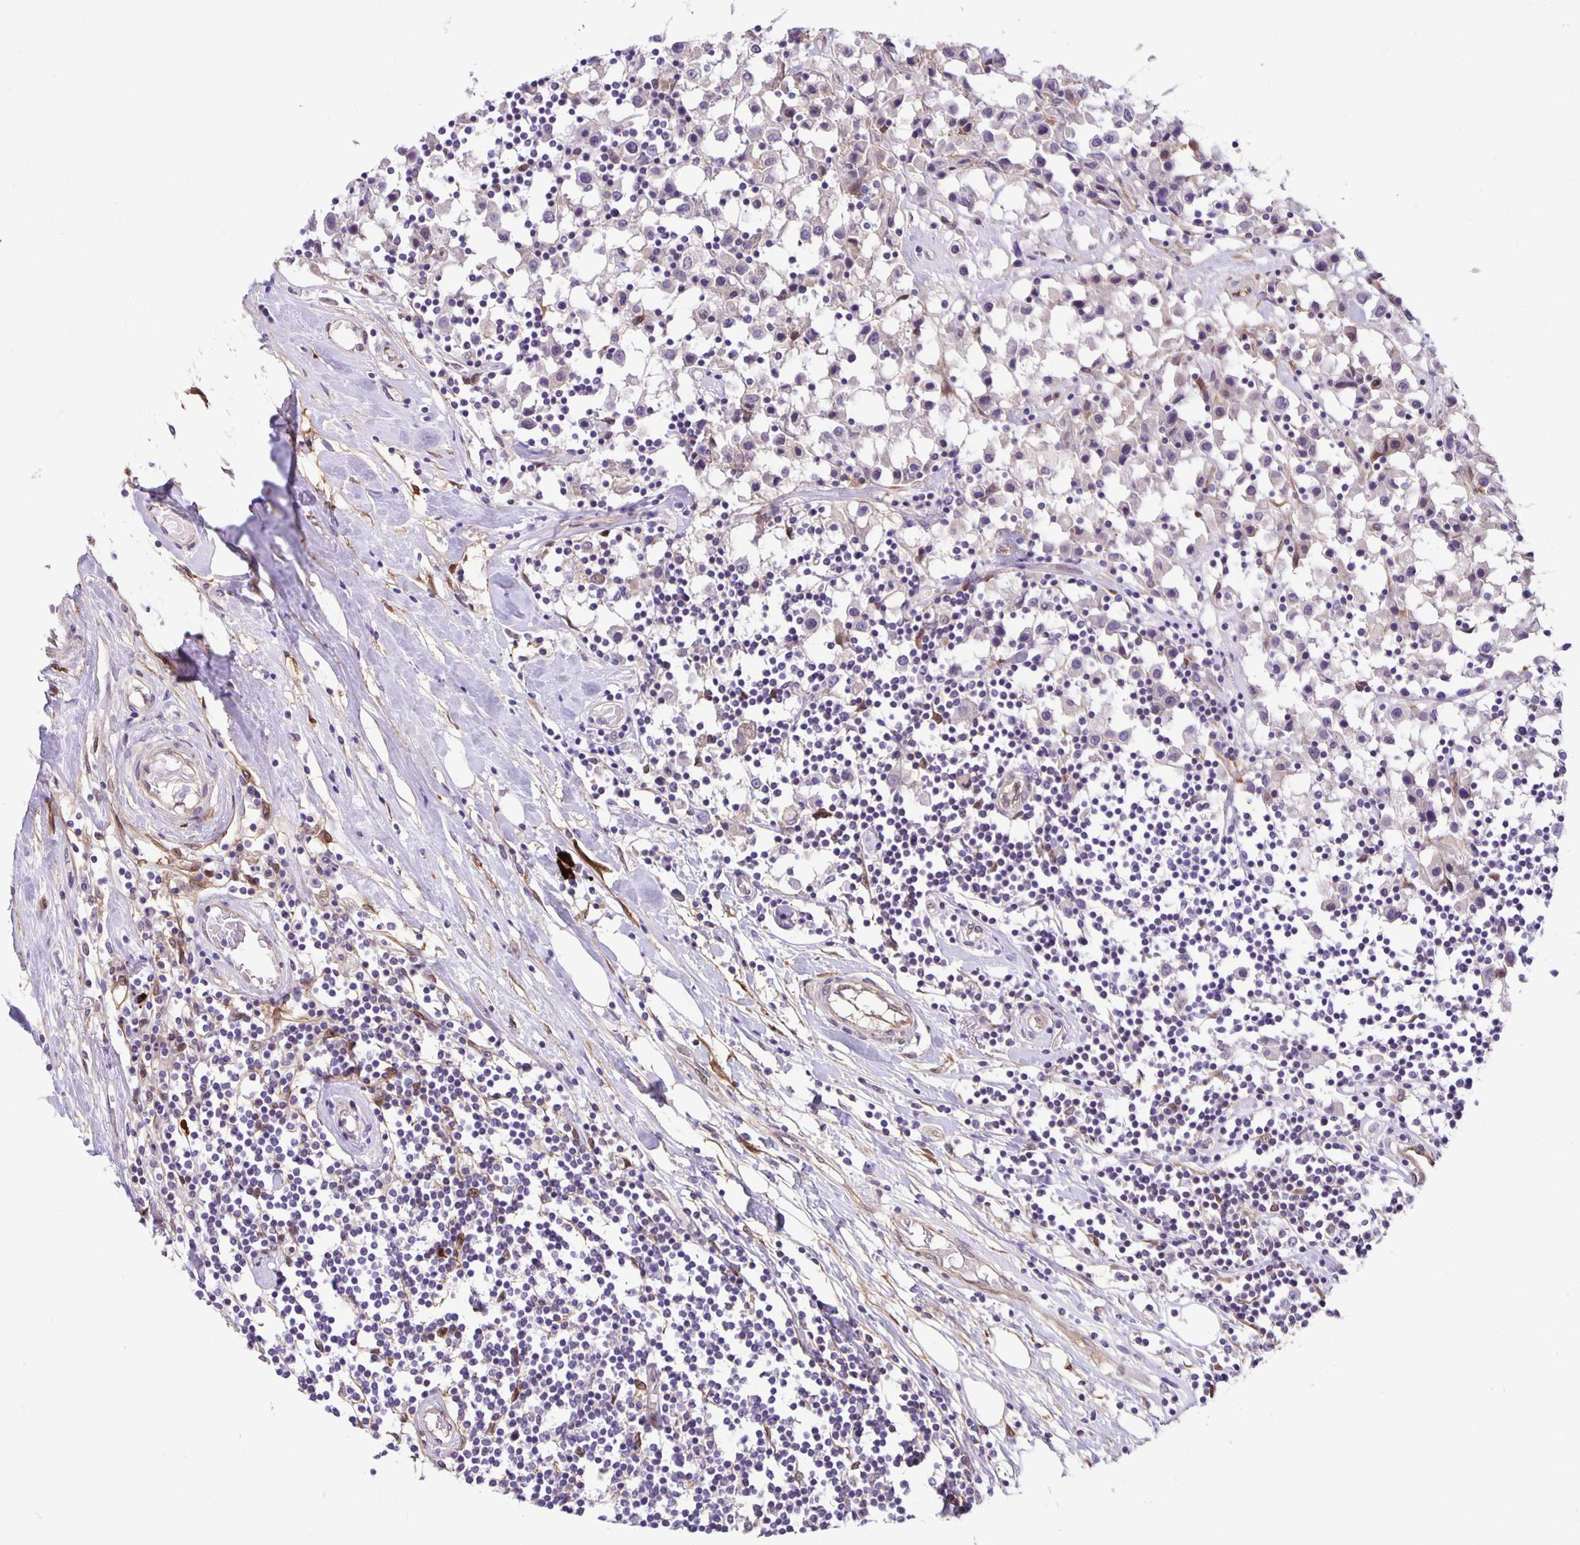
{"staining": {"intensity": "negative", "quantity": "none", "location": "none"}, "tissue": "breast cancer", "cell_type": "Tumor cells", "image_type": "cancer", "snomed": [{"axis": "morphology", "description": "Duct carcinoma"}, {"axis": "topography", "description": "Breast"}], "caption": "Immunohistochemistry (IHC) image of neoplastic tissue: human invasive ductal carcinoma (breast) stained with DAB (3,3'-diaminobenzidine) shows no significant protein positivity in tumor cells.", "gene": "TAX1BP3", "patient": {"sex": "female", "age": 61}}